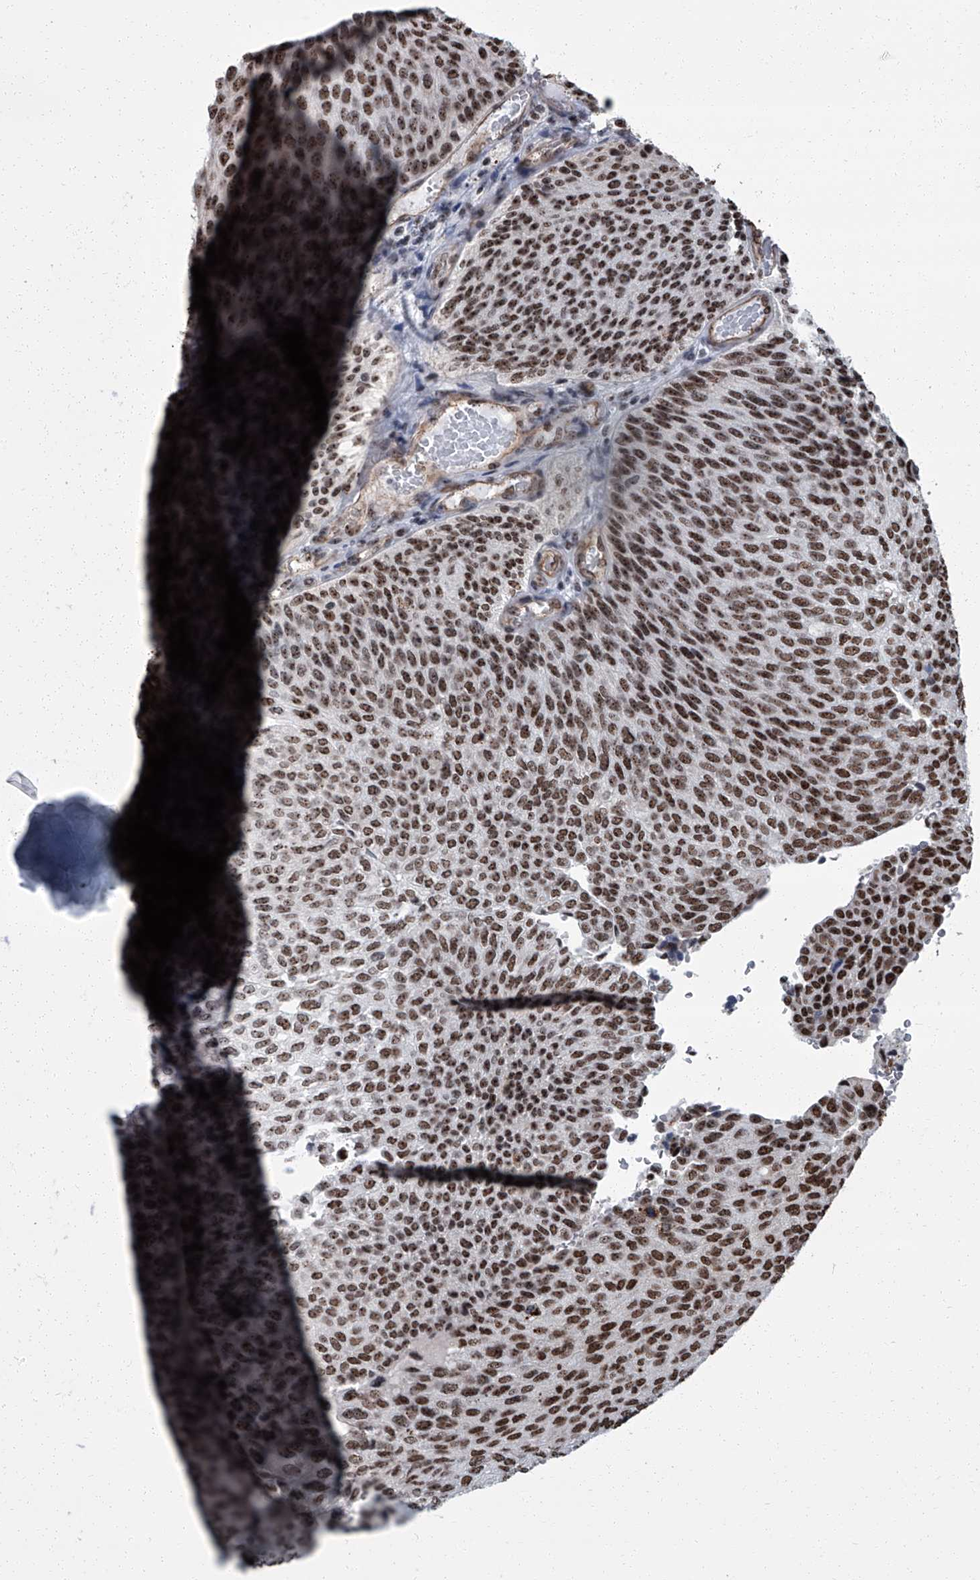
{"staining": {"intensity": "strong", "quantity": ">75%", "location": "nuclear"}, "tissue": "urothelial cancer", "cell_type": "Tumor cells", "image_type": "cancer", "snomed": [{"axis": "morphology", "description": "Urothelial carcinoma, Low grade"}, {"axis": "topography", "description": "Urinary bladder"}], "caption": "Immunohistochemical staining of urothelial cancer displays high levels of strong nuclear protein staining in approximately >75% of tumor cells.", "gene": "ZNF518B", "patient": {"sex": "female", "age": 79}}